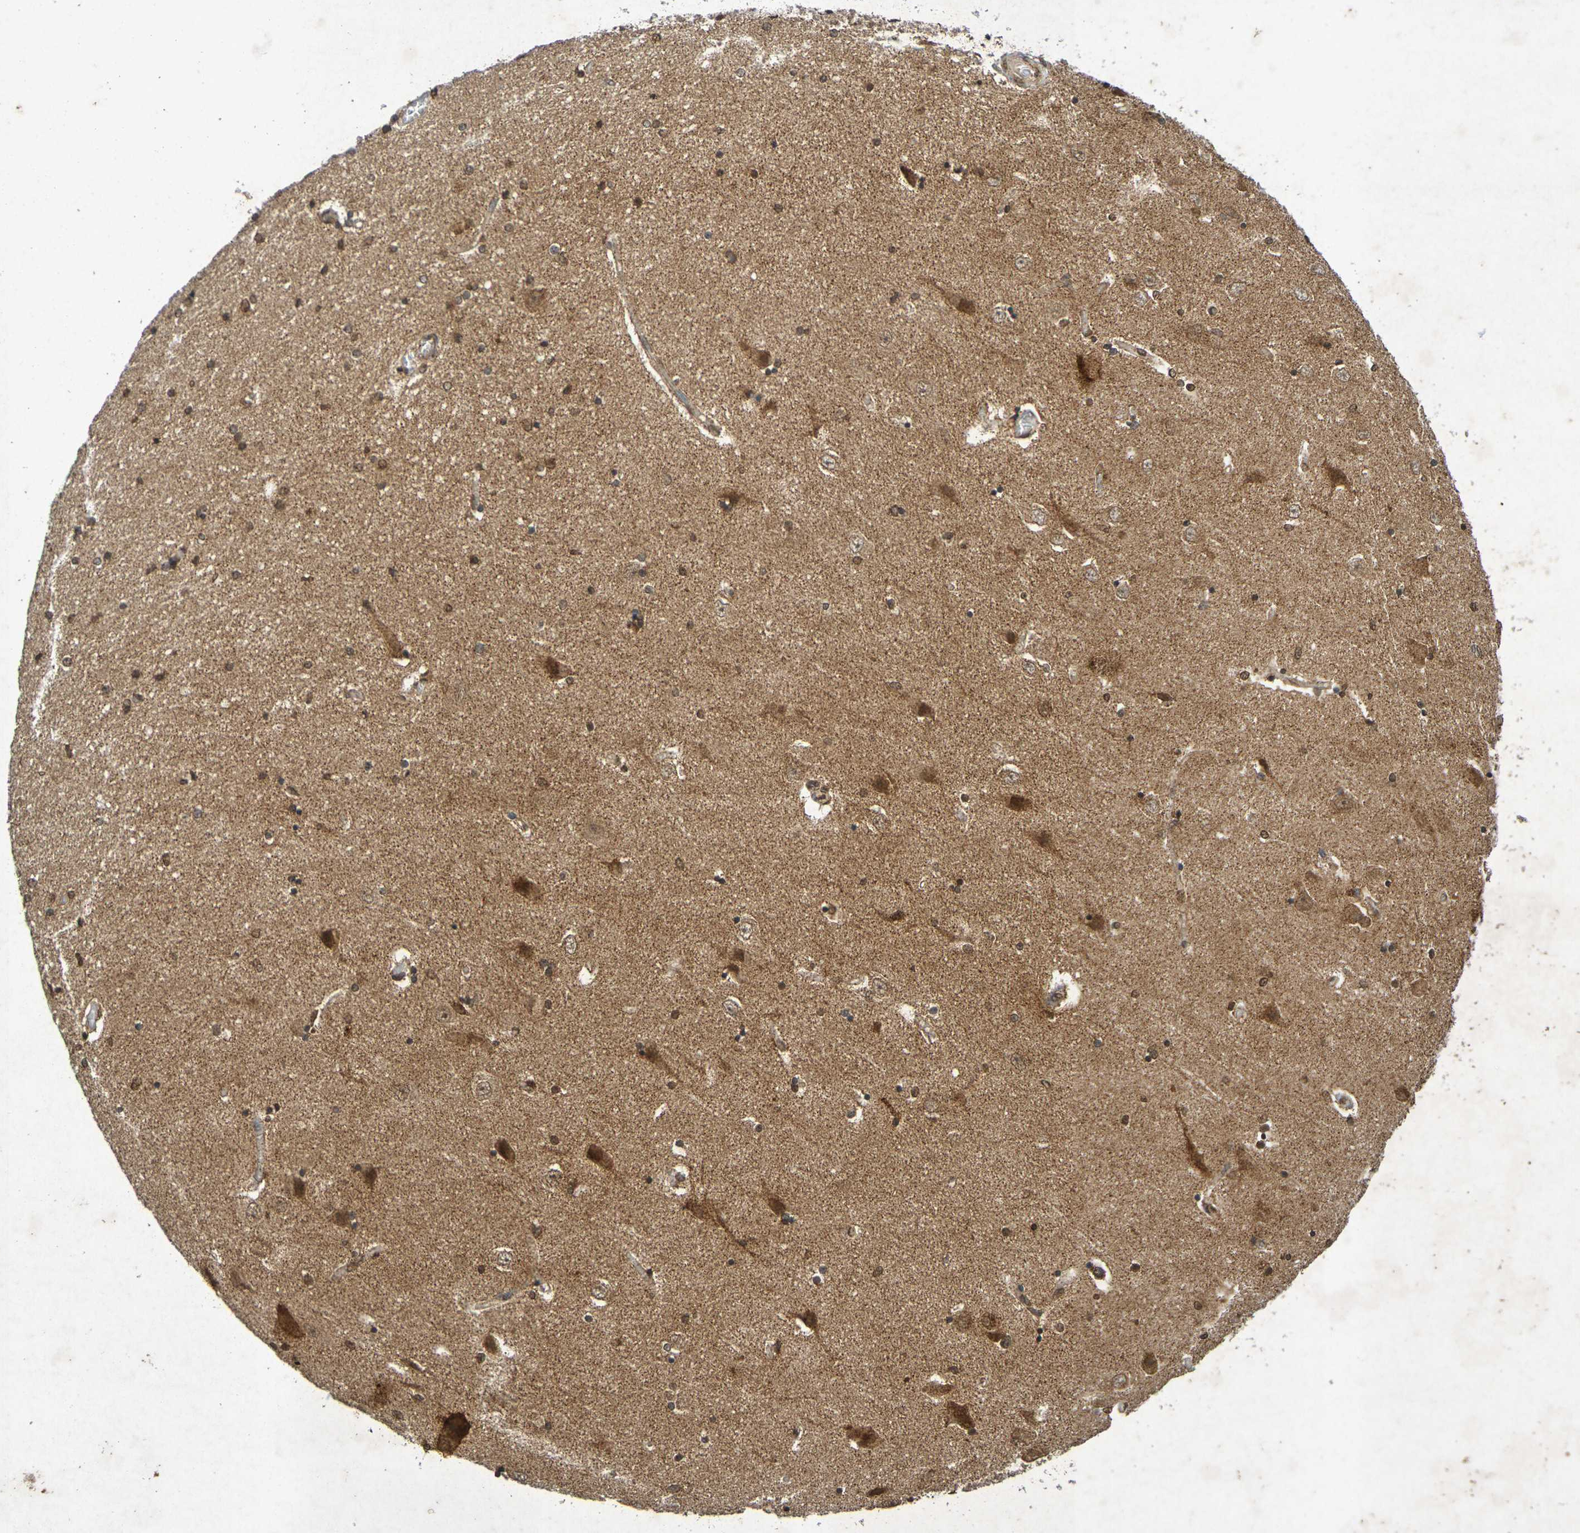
{"staining": {"intensity": "moderate", "quantity": ">75%", "location": "nuclear"}, "tissue": "hippocampus", "cell_type": "Glial cells", "image_type": "normal", "snomed": [{"axis": "morphology", "description": "Normal tissue, NOS"}, {"axis": "topography", "description": "Hippocampus"}], "caption": "Protein staining demonstrates moderate nuclear staining in about >75% of glial cells in benign hippocampus. (DAB (3,3'-diaminobenzidine) IHC, brown staining for protein, blue staining for nuclei).", "gene": "GUCY1A2", "patient": {"sex": "female", "age": 54}}